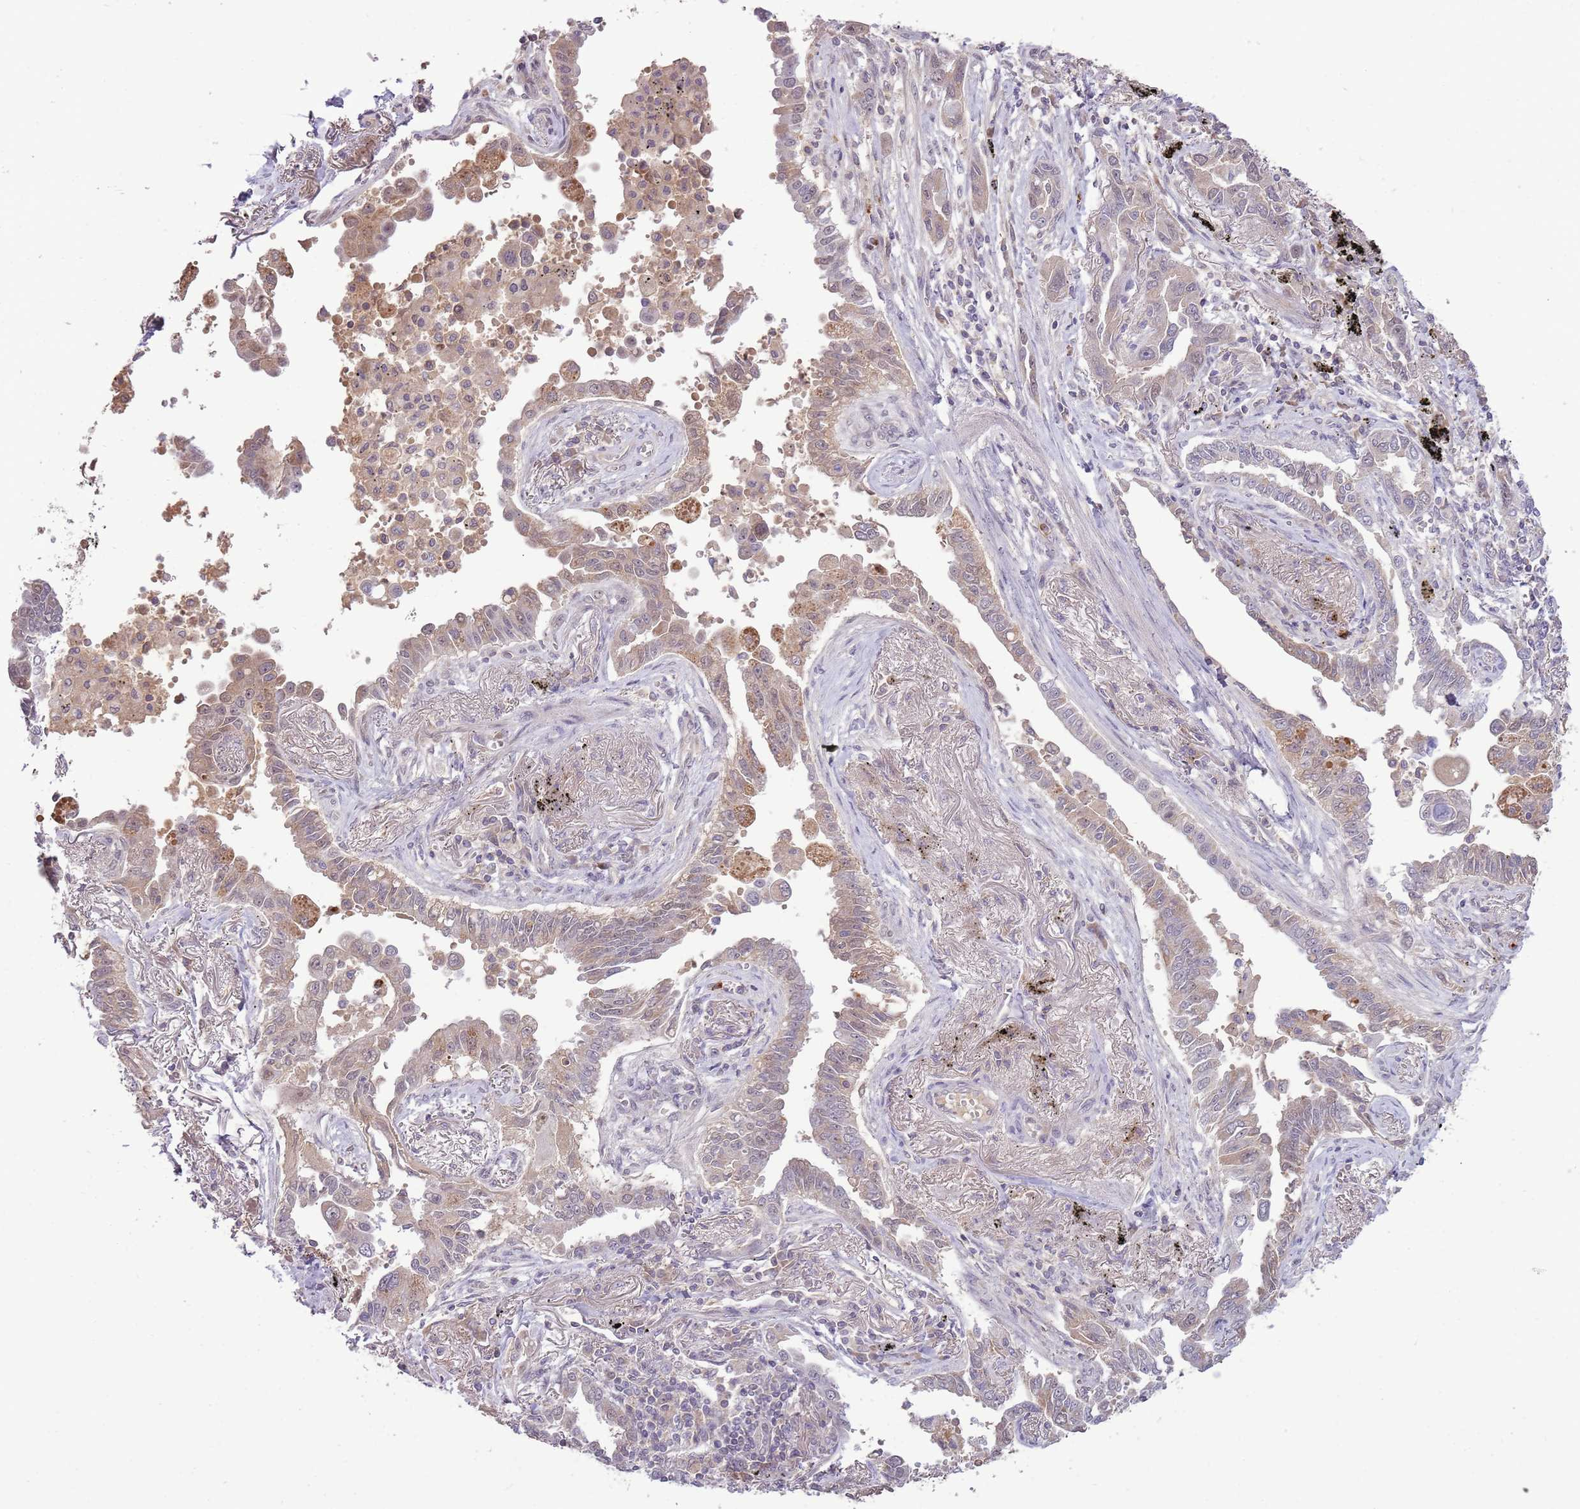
{"staining": {"intensity": "weak", "quantity": "25%-75%", "location": "cytoplasmic/membranous"}, "tissue": "lung cancer", "cell_type": "Tumor cells", "image_type": "cancer", "snomed": [{"axis": "morphology", "description": "Adenocarcinoma, NOS"}, {"axis": "topography", "description": "Lung"}], "caption": "The image shows staining of adenocarcinoma (lung), revealing weak cytoplasmic/membranous protein staining (brown color) within tumor cells. The staining was performed using DAB to visualize the protein expression in brown, while the nuclei were stained in blue with hematoxylin (Magnification: 20x).", "gene": "NBPF6", "patient": {"sex": "male", "age": 67}}